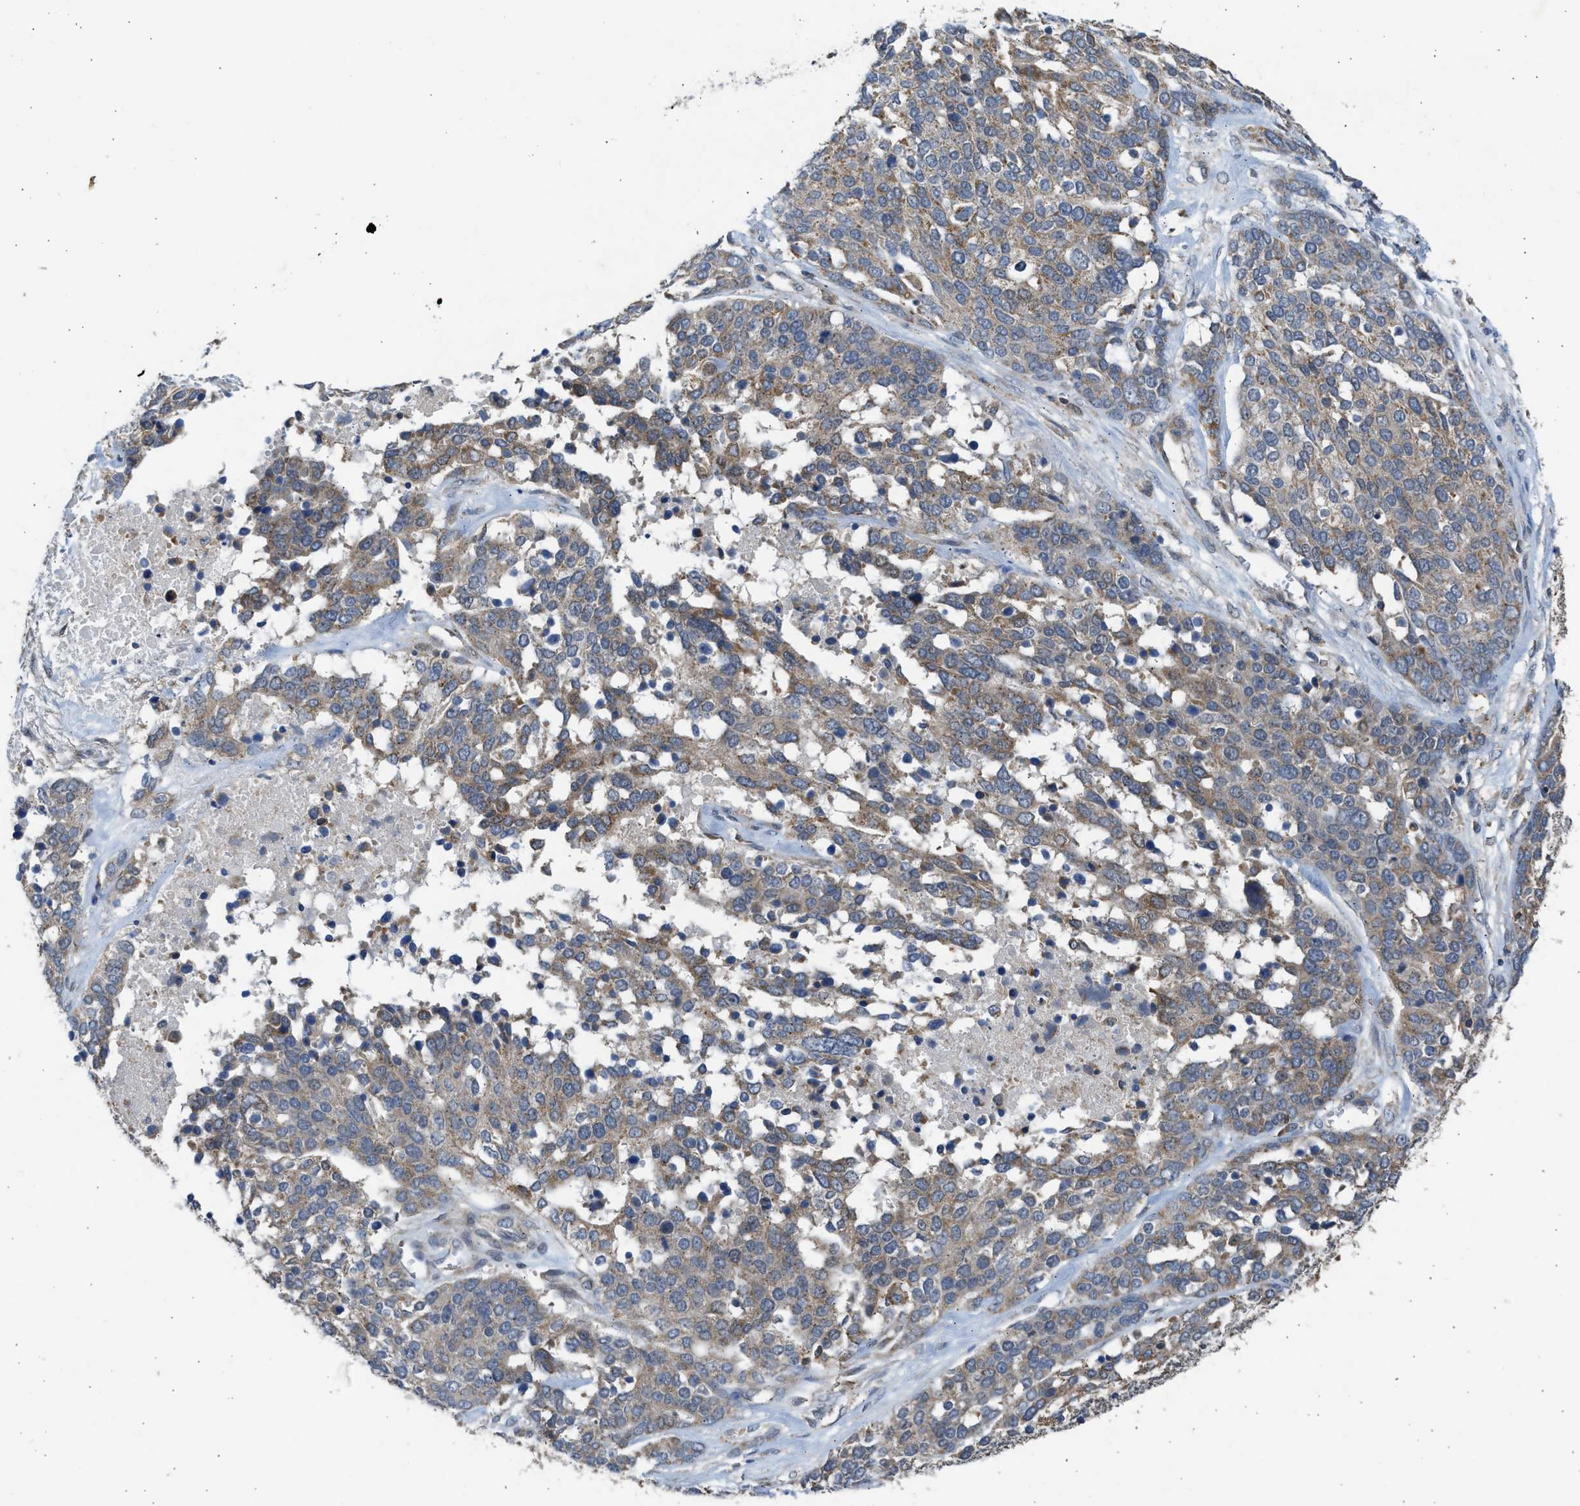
{"staining": {"intensity": "weak", "quantity": ">75%", "location": "cytoplasmic/membranous"}, "tissue": "ovarian cancer", "cell_type": "Tumor cells", "image_type": "cancer", "snomed": [{"axis": "morphology", "description": "Cystadenocarcinoma, serous, NOS"}, {"axis": "topography", "description": "Ovary"}], "caption": "There is low levels of weak cytoplasmic/membranous expression in tumor cells of serous cystadenocarcinoma (ovarian), as demonstrated by immunohistochemical staining (brown color).", "gene": "CYP1A1", "patient": {"sex": "female", "age": 44}}